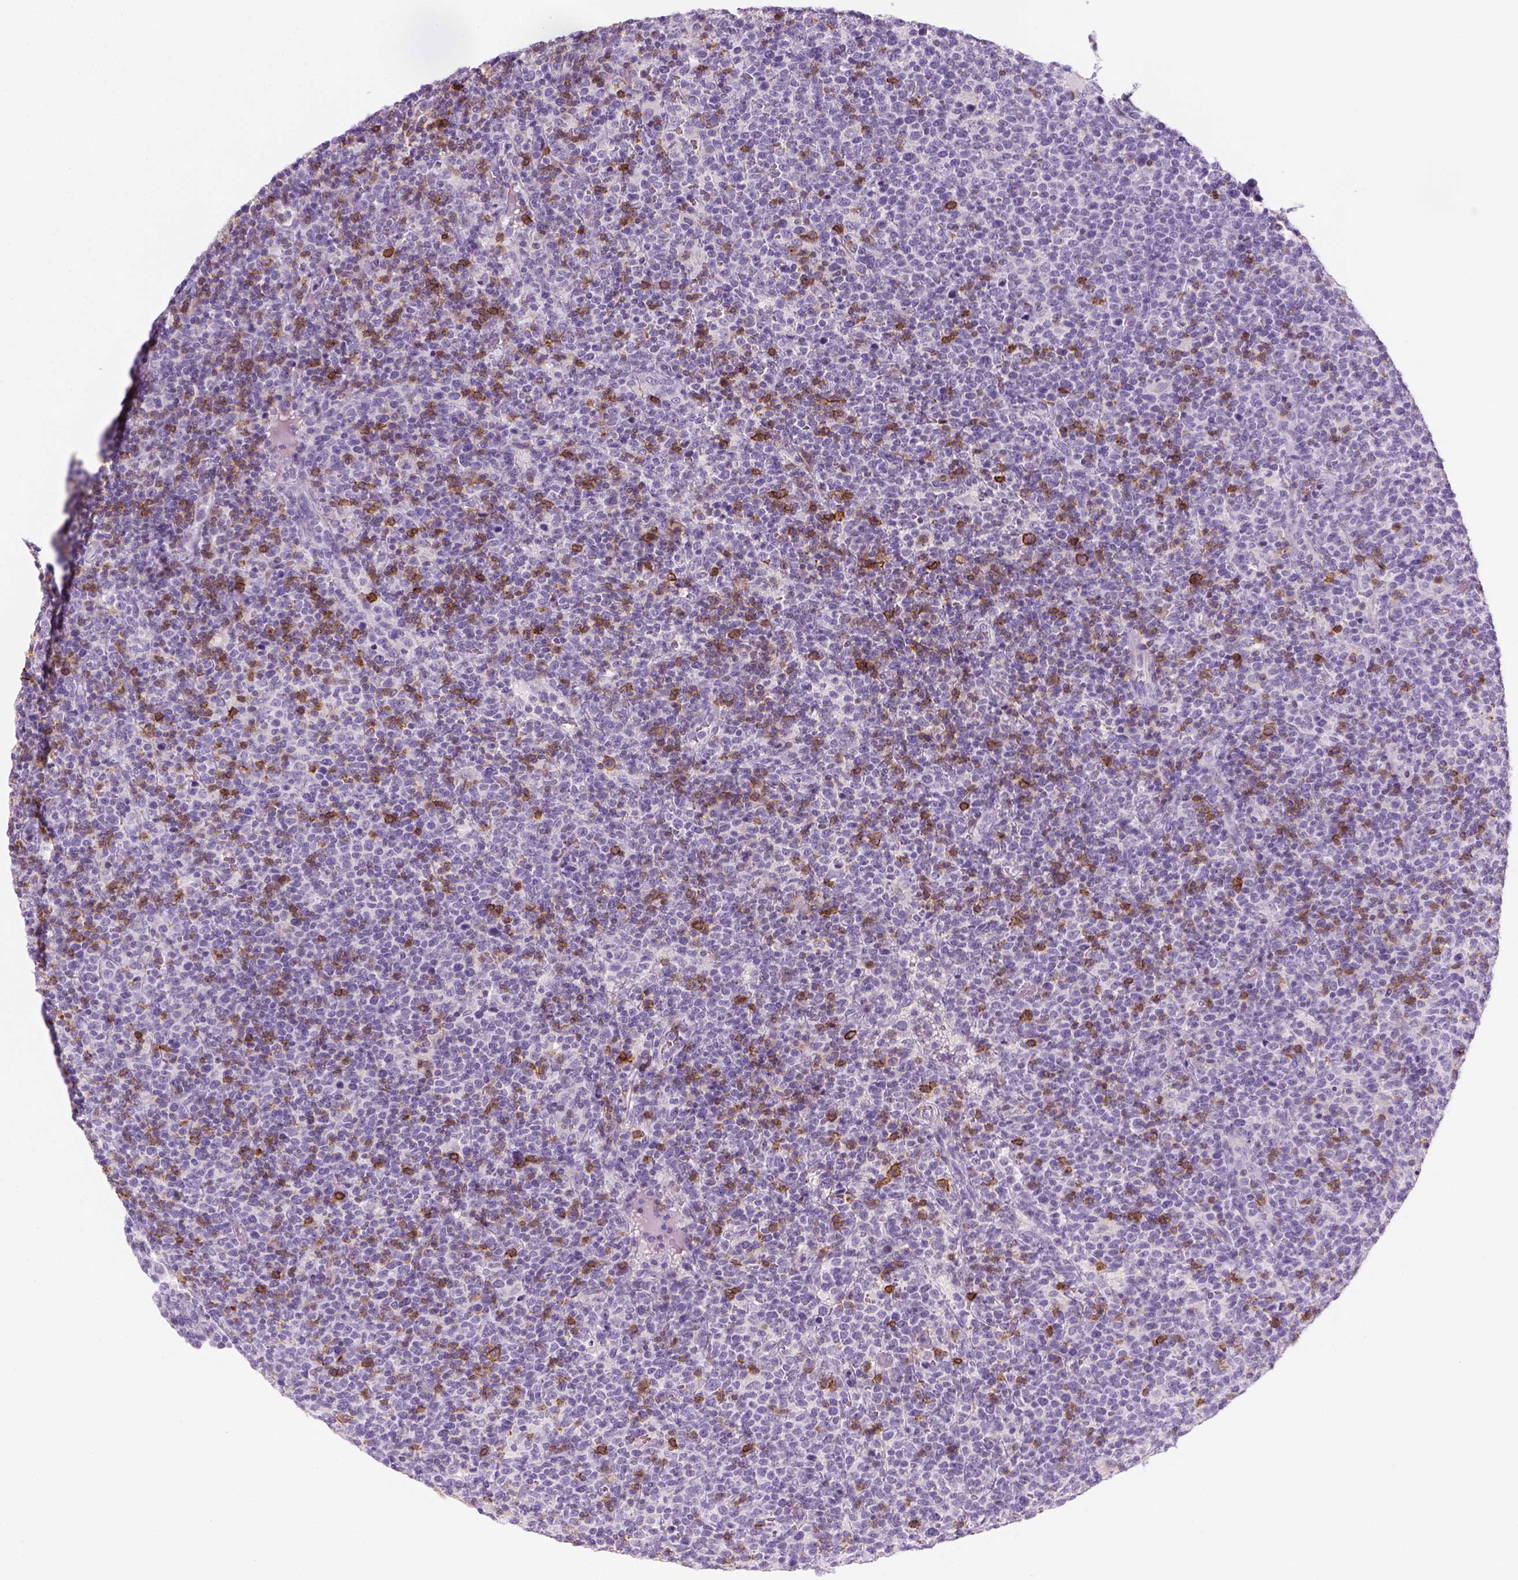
{"staining": {"intensity": "negative", "quantity": "none", "location": "none"}, "tissue": "lymphoma", "cell_type": "Tumor cells", "image_type": "cancer", "snomed": [{"axis": "morphology", "description": "Malignant lymphoma, non-Hodgkin's type, High grade"}, {"axis": "topography", "description": "Lymph node"}], "caption": "Immunohistochemistry (IHC) of human high-grade malignant lymphoma, non-Hodgkin's type shows no expression in tumor cells. Brightfield microscopy of IHC stained with DAB (brown) and hematoxylin (blue), captured at high magnification.", "gene": "AQP3", "patient": {"sex": "male", "age": 61}}